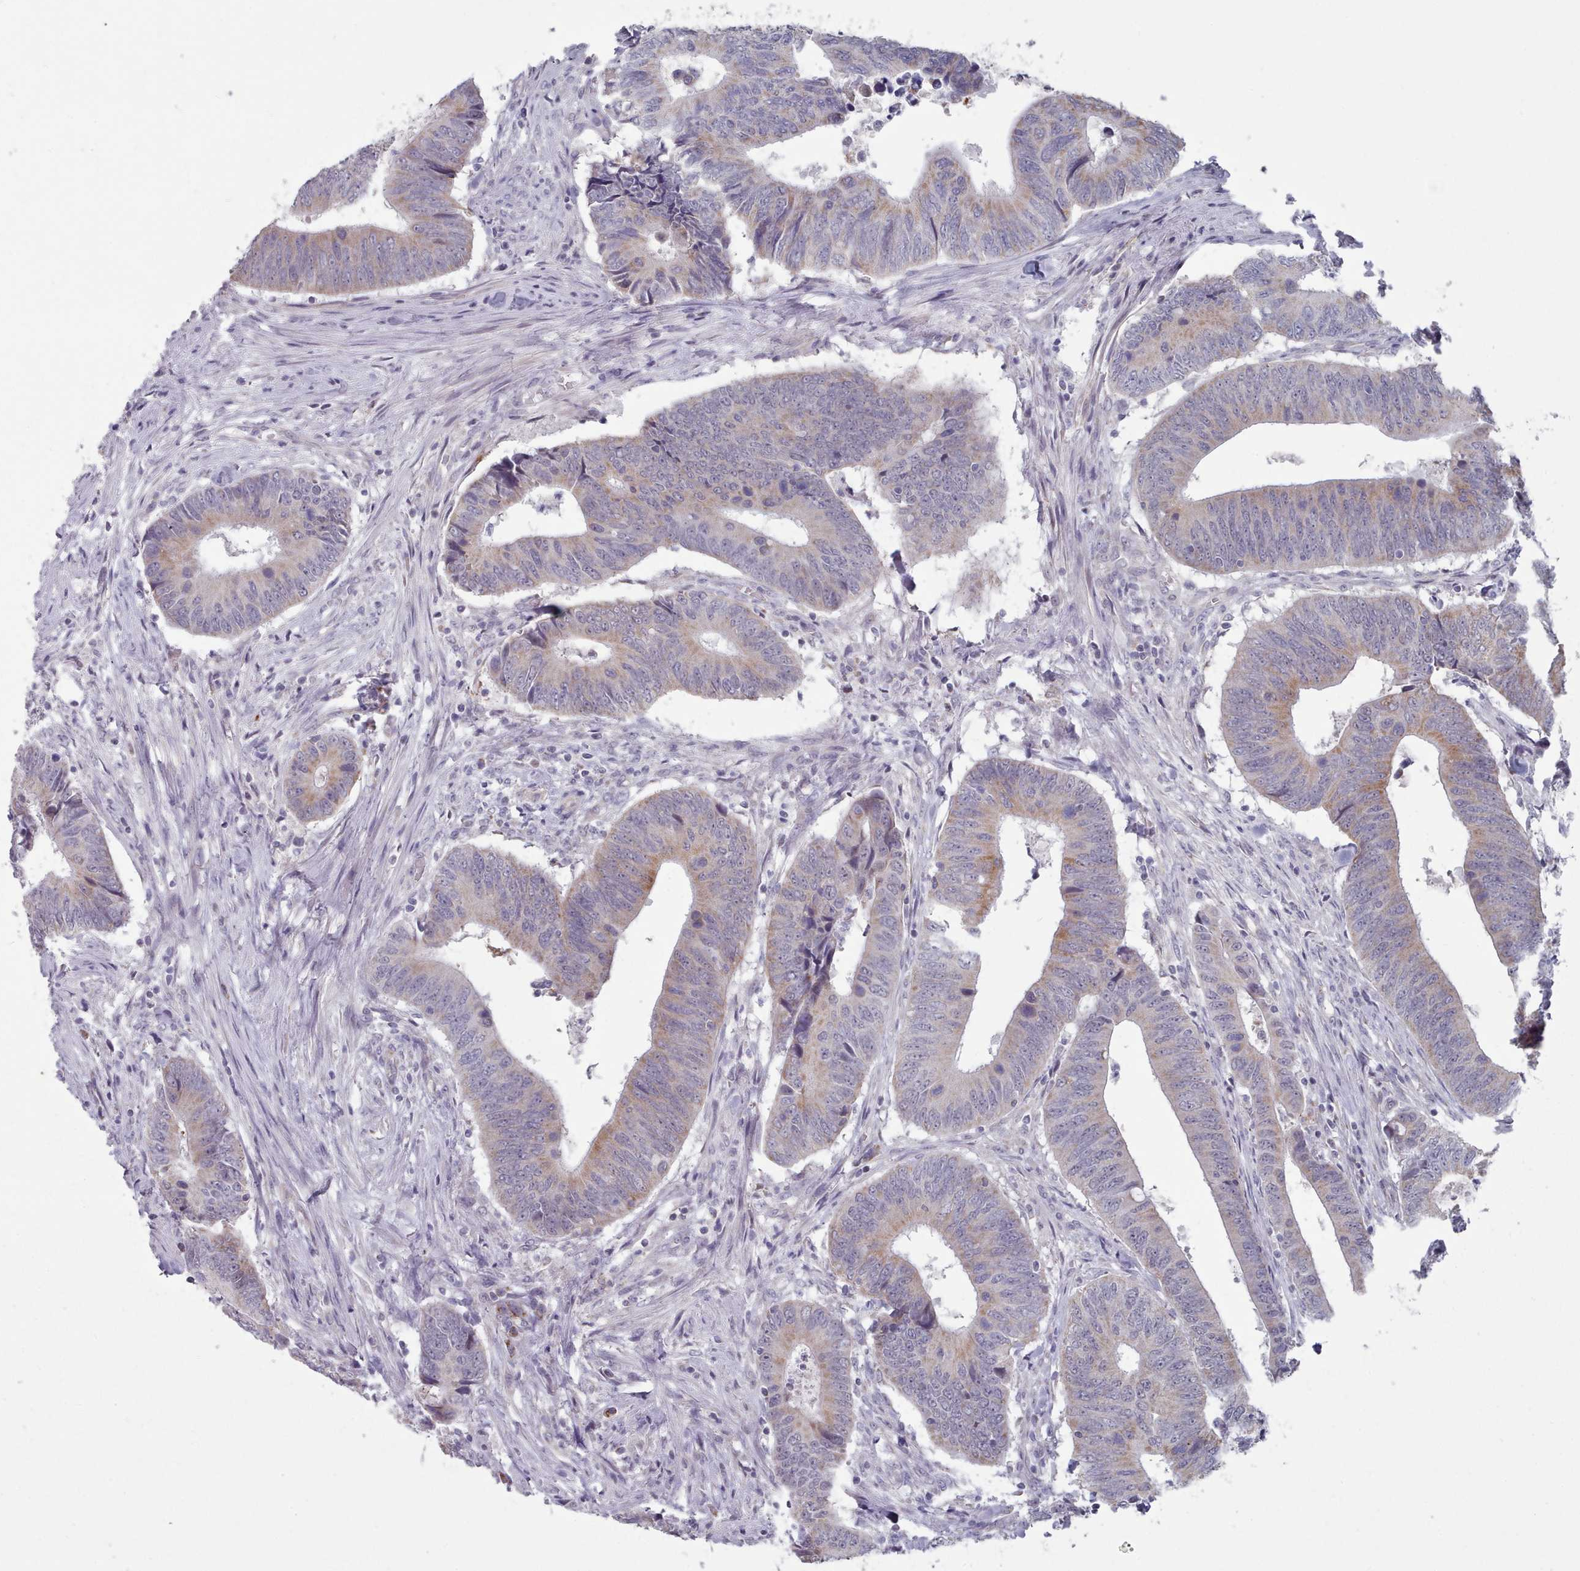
{"staining": {"intensity": "moderate", "quantity": "<25%", "location": "cytoplasmic/membranous"}, "tissue": "colorectal cancer", "cell_type": "Tumor cells", "image_type": "cancer", "snomed": [{"axis": "morphology", "description": "Adenocarcinoma, NOS"}, {"axis": "topography", "description": "Colon"}], "caption": "Colorectal cancer (adenocarcinoma) tissue displays moderate cytoplasmic/membranous positivity in about <25% of tumor cells", "gene": "TRARG1", "patient": {"sex": "male", "age": 87}}